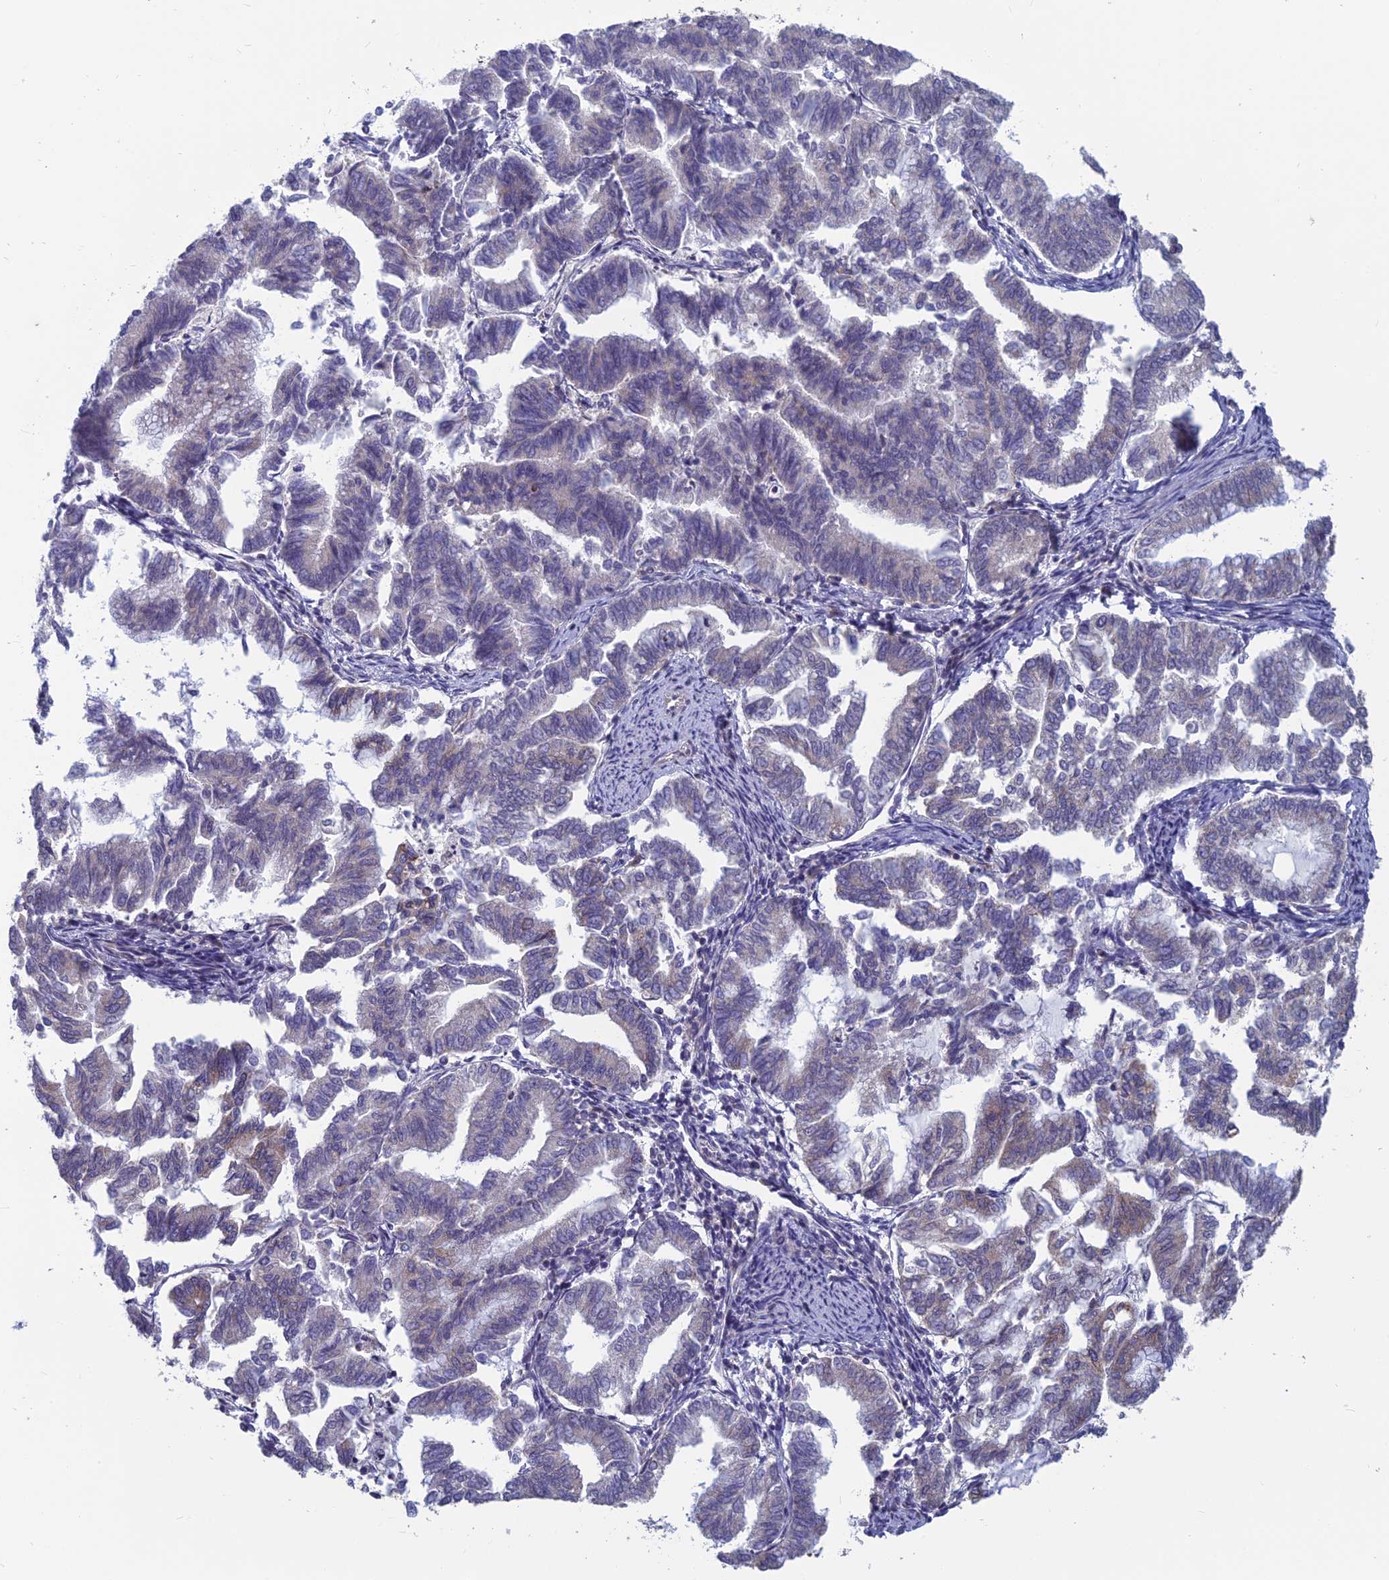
{"staining": {"intensity": "moderate", "quantity": "<25%", "location": "cytoplasmic/membranous"}, "tissue": "endometrial cancer", "cell_type": "Tumor cells", "image_type": "cancer", "snomed": [{"axis": "morphology", "description": "Adenocarcinoma, NOS"}, {"axis": "topography", "description": "Endometrium"}], "caption": "Protein expression analysis of human endometrial cancer (adenocarcinoma) reveals moderate cytoplasmic/membranous staining in about <25% of tumor cells.", "gene": "COX20", "patient": {"sex": "female", "age": 79}}